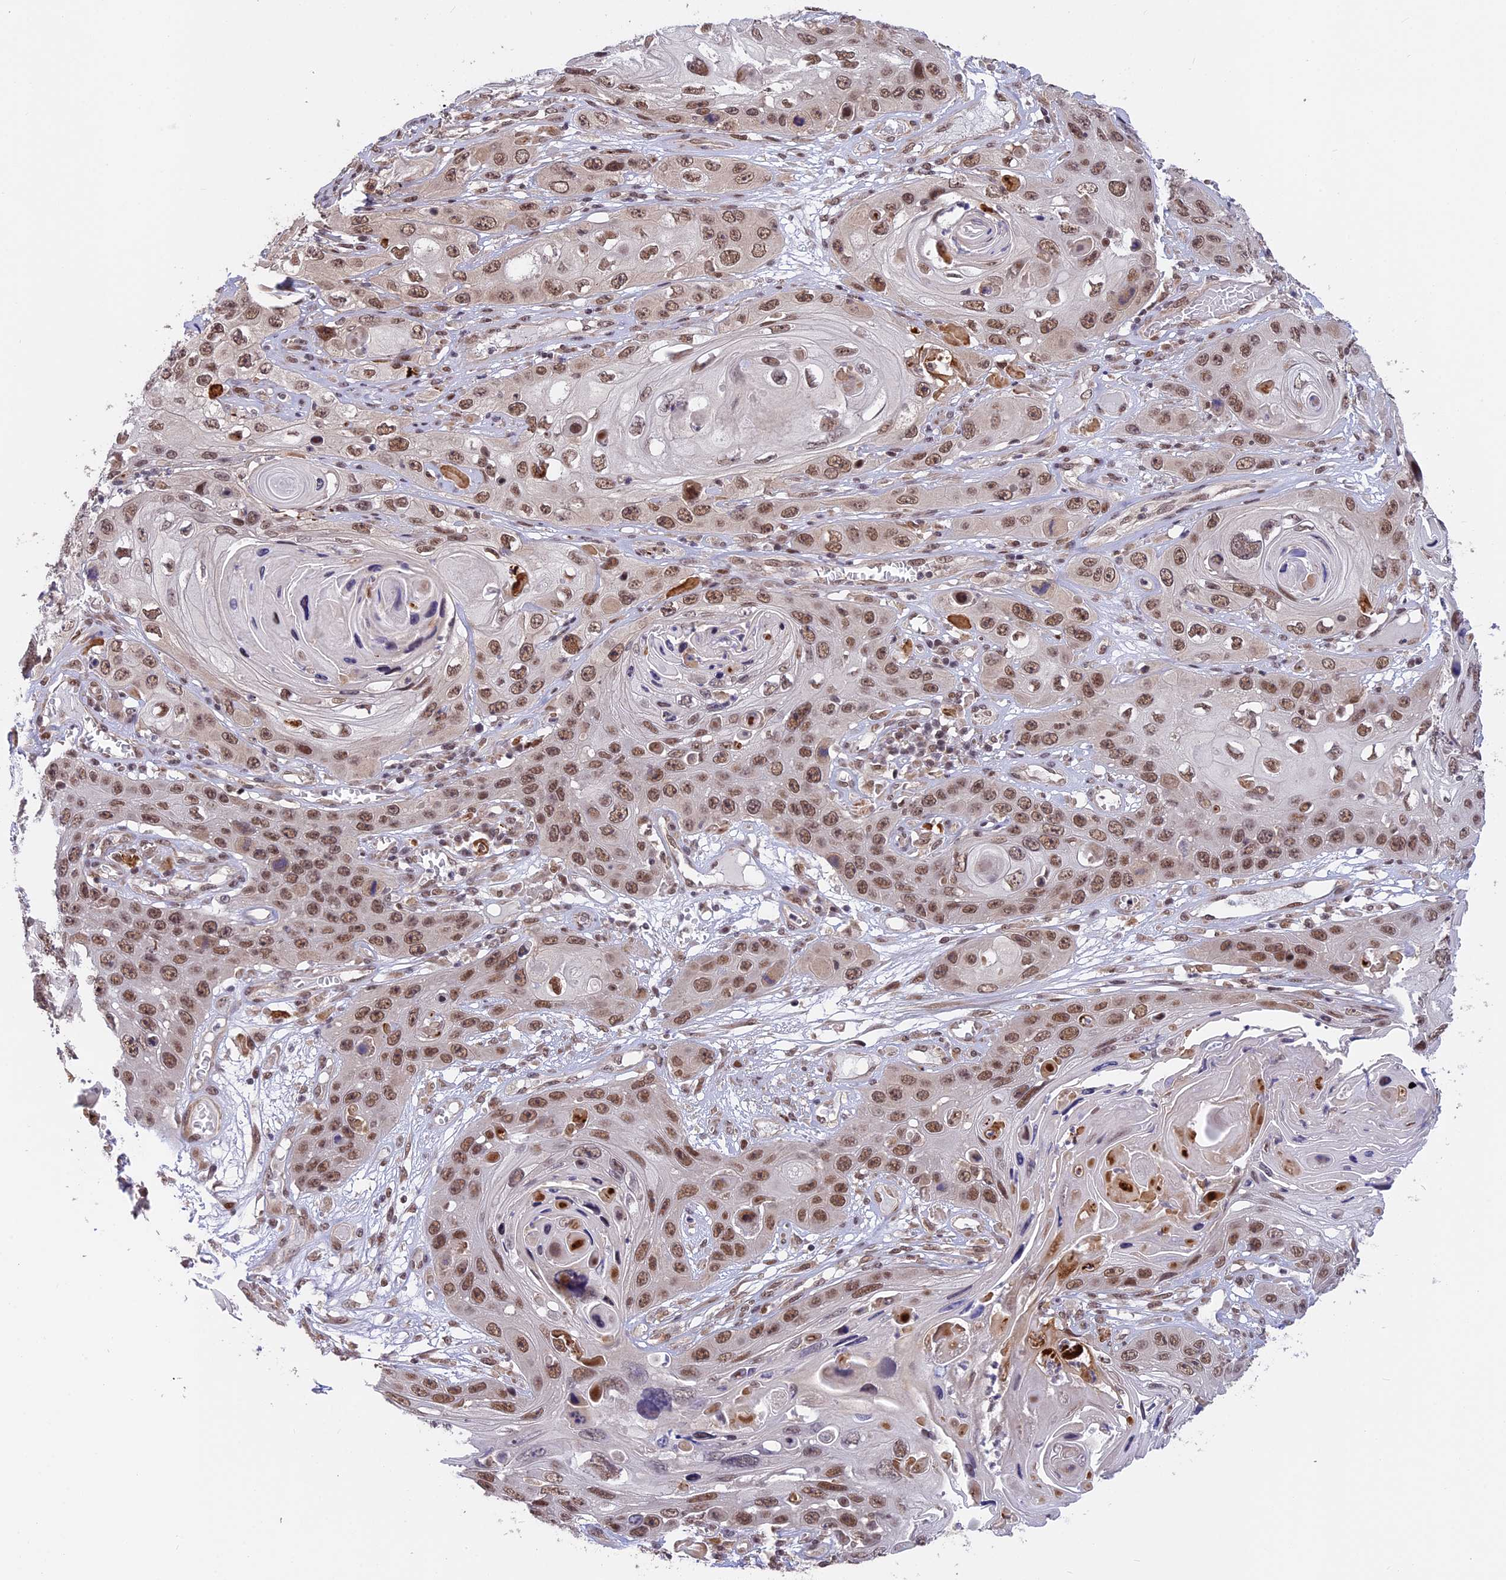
{"staining": {"intensity": "moderate", "quantity": ">75%", "location": "nuclear"}, "tissue": "skin cancer", "cell_type": "Tumor cells", "image_type": "cancer", "snomed": [{"axis": "morphology", "description": "Squamous cell carcinoma, NOS"}, {"axis": "topography", "description": "Skin"}], "caption": "Skin squamous cell carcinoma tissue displays moderate nuclear expression in about >75% of tumor cells, visualized by immunohistochemistry. (IHC, brightfield microscopy, high magnification).", "gene": "POLR2C", "patient": {"sex": "male", "age": 55}}